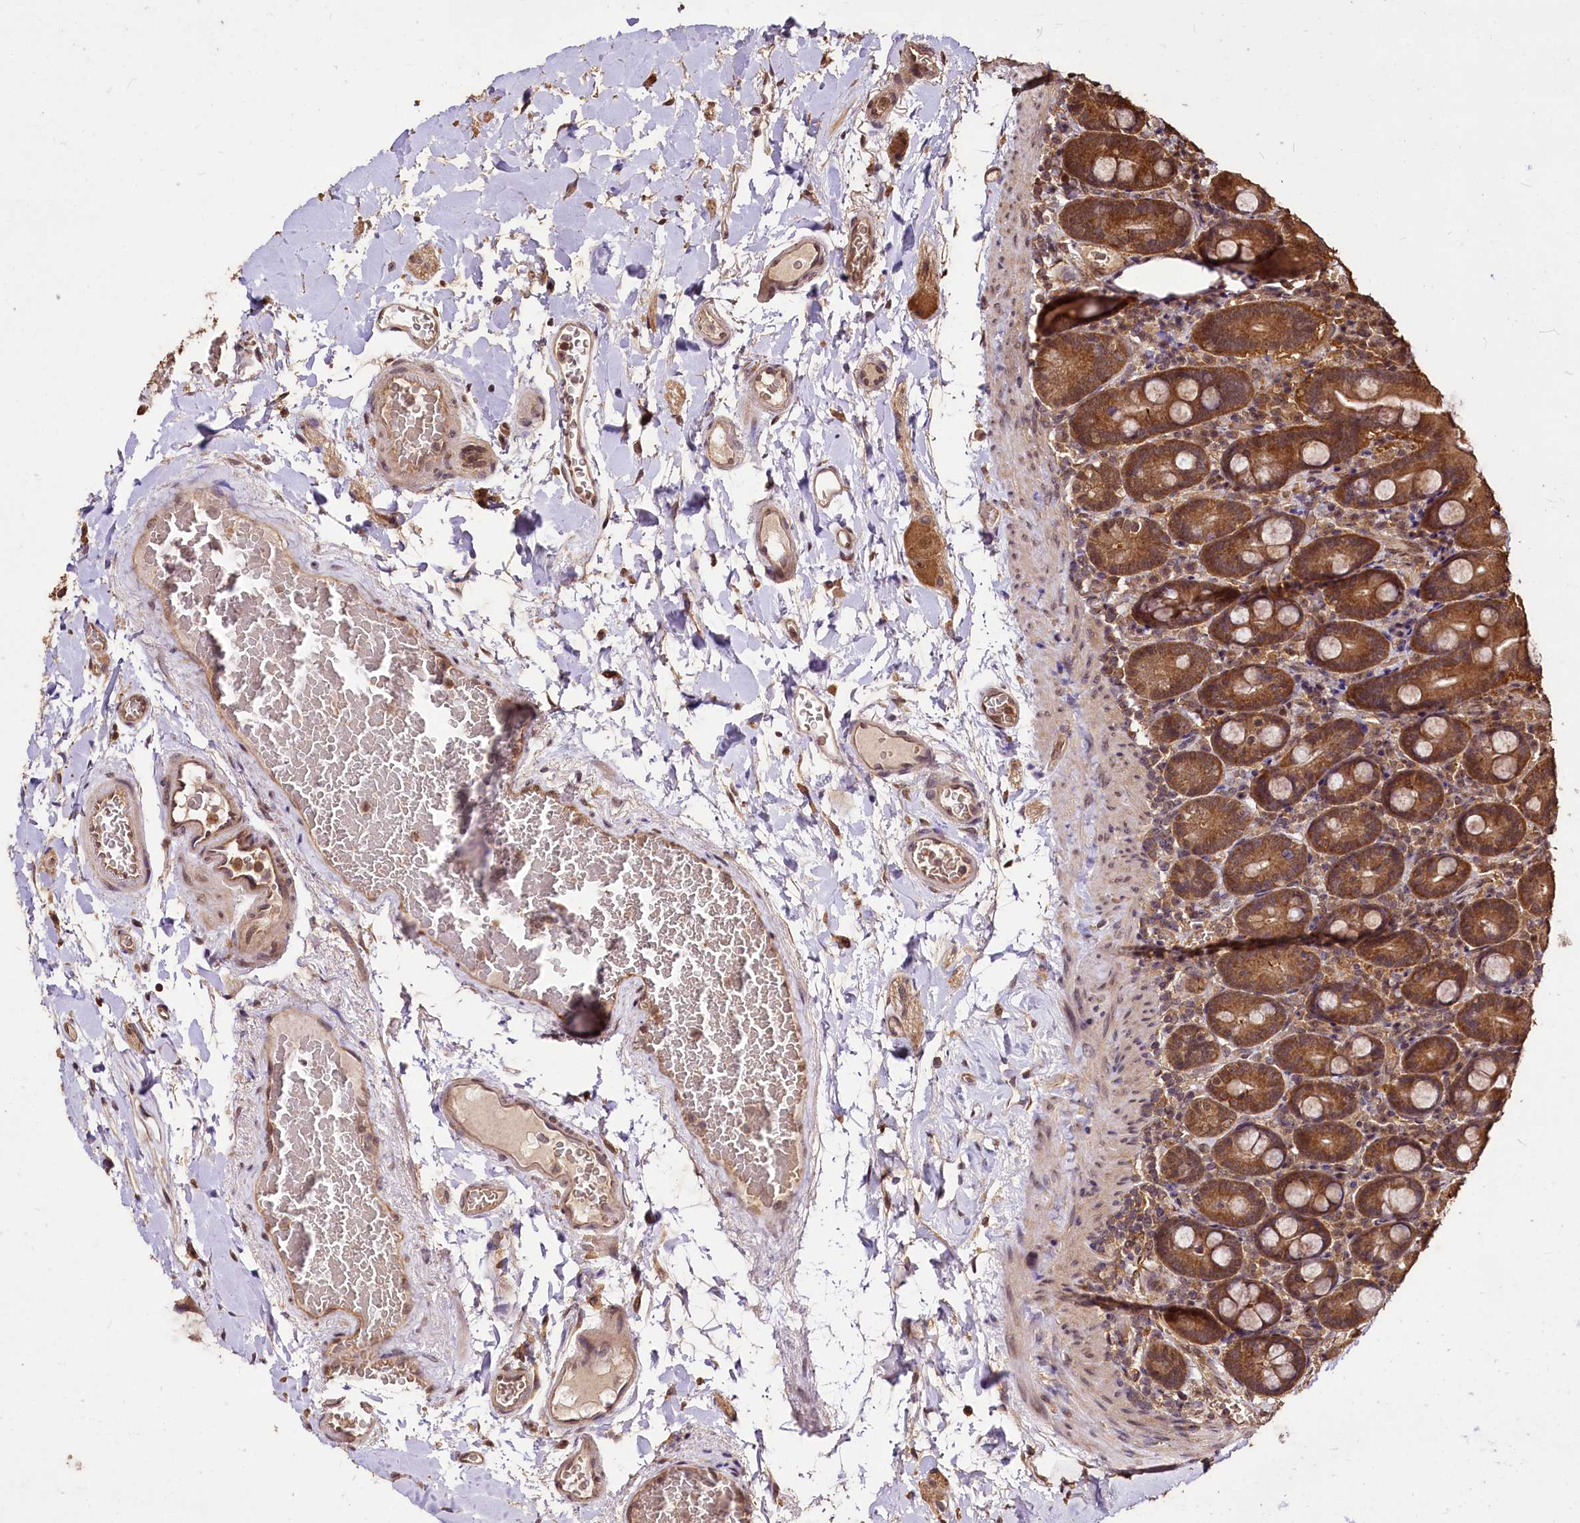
{"staining": {"intensity": "strong", "quantity": ">75%", "location": "cytoplasmic/membranous"}, "tissue": "duodenum", "cell_type": "Glandular cells", "image_type": "normal", "snomed": [{"axis": "morphology", "description": "Normal tissue, NOS"}, {"axis": "topography", "description": "Duodenum"}], "caption": "Immunohistochemical staining of benign human duodenum displays high levels of strong cytoplasmic/membranous expression in about >75% of glandular cells.", "gene": "VPS51", "patient": {"sex": "male", "age": 55}}